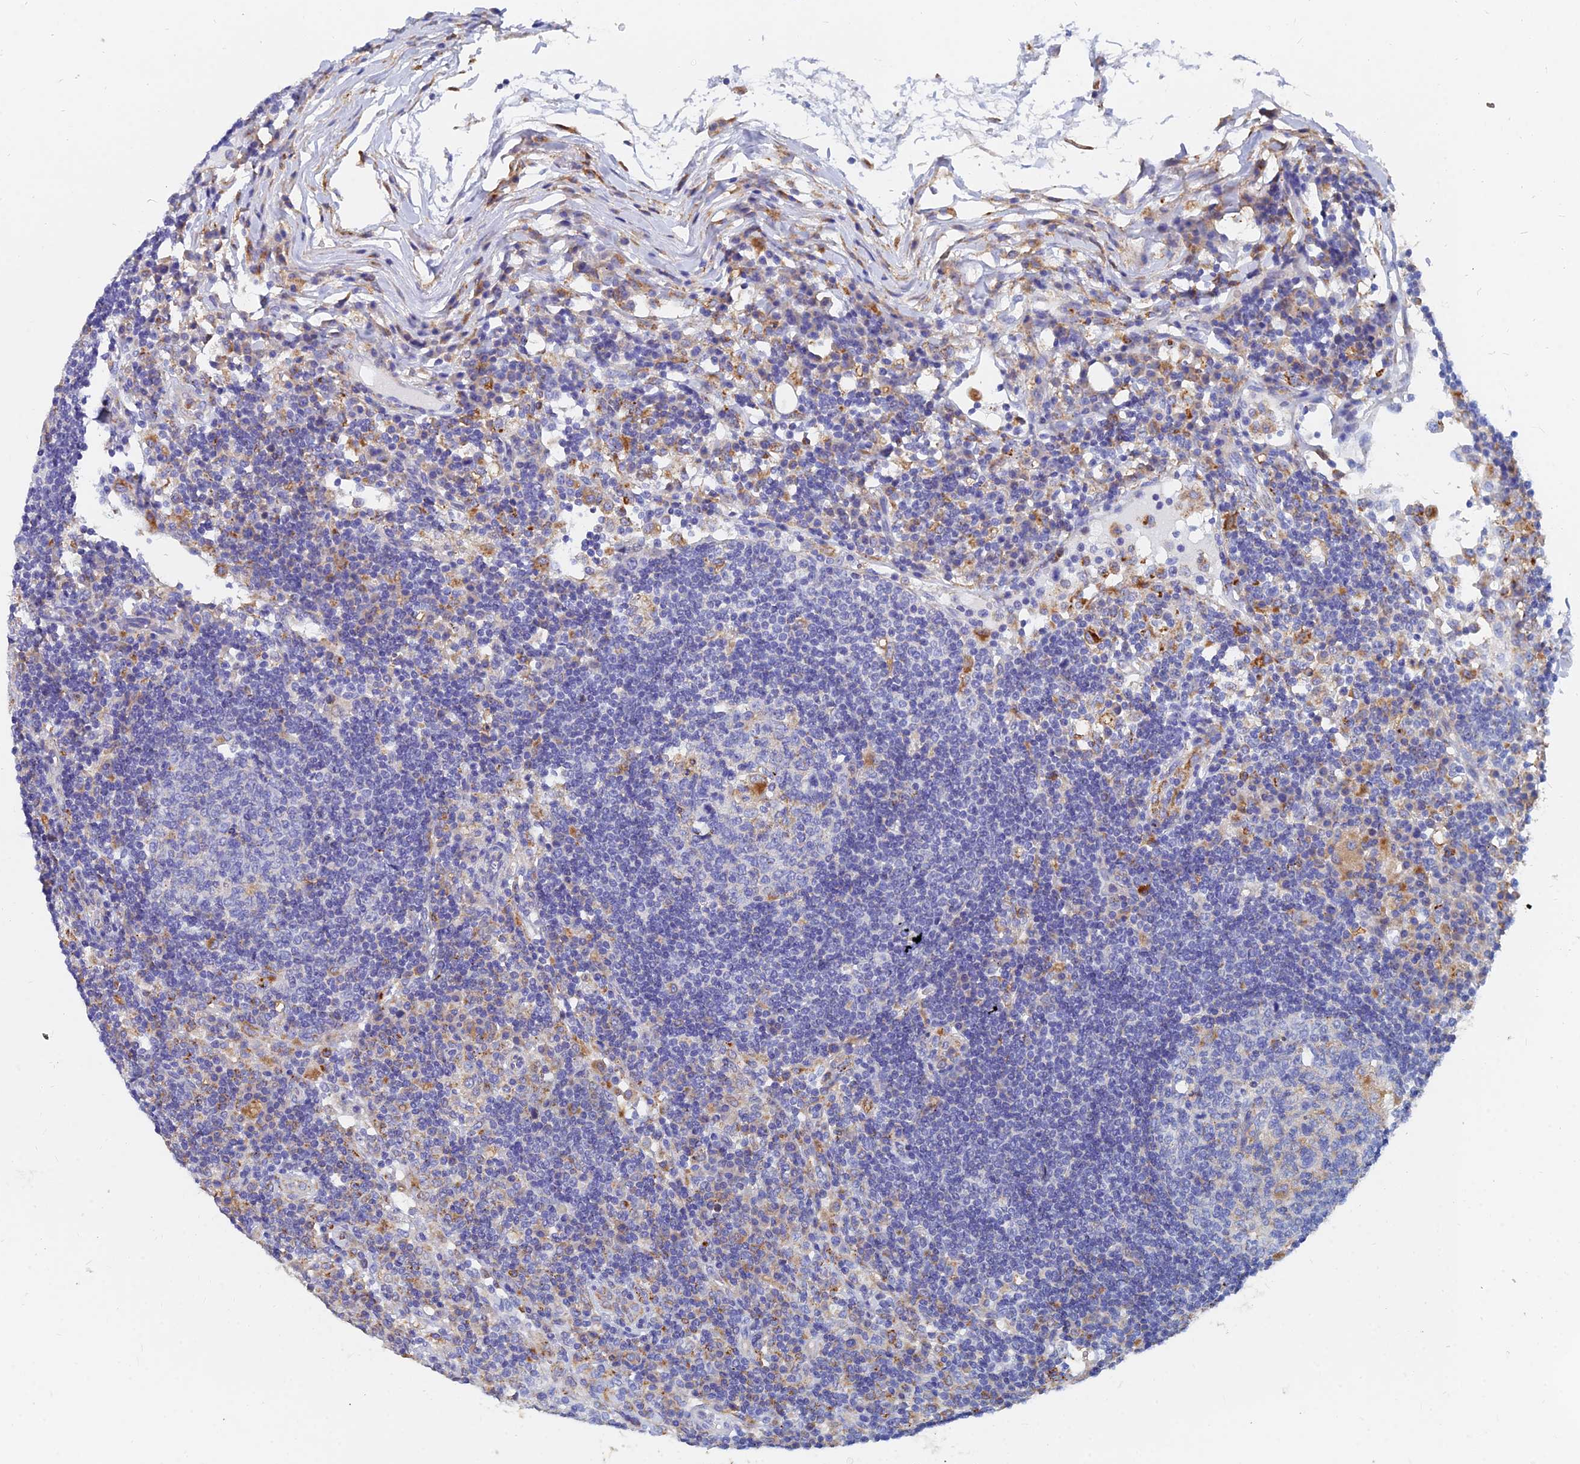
{"staining": {"intensity": "moderate", "quantity": "<25%", "location": "cytoplasmic/membranous"}, "tissue": "lymph node", "cell_type": "Germinal center cells", "image_type": "normal", "snomed": [{"axis": "morphology", "description": "Normal tissue, NOS"}, {"axis": "topography", "description": "Lymph node"}], "caption": "Immunohistochemical staining of normal lymph node reveals moderate cytoplasmic/membranous protein expression in approximately <25% of germinal center cells. (brown staining indicates protein expression, while blue staining denotes nuclei).", "gene": "SPNS1", "patient": {"sex": "female", "age": 53}}